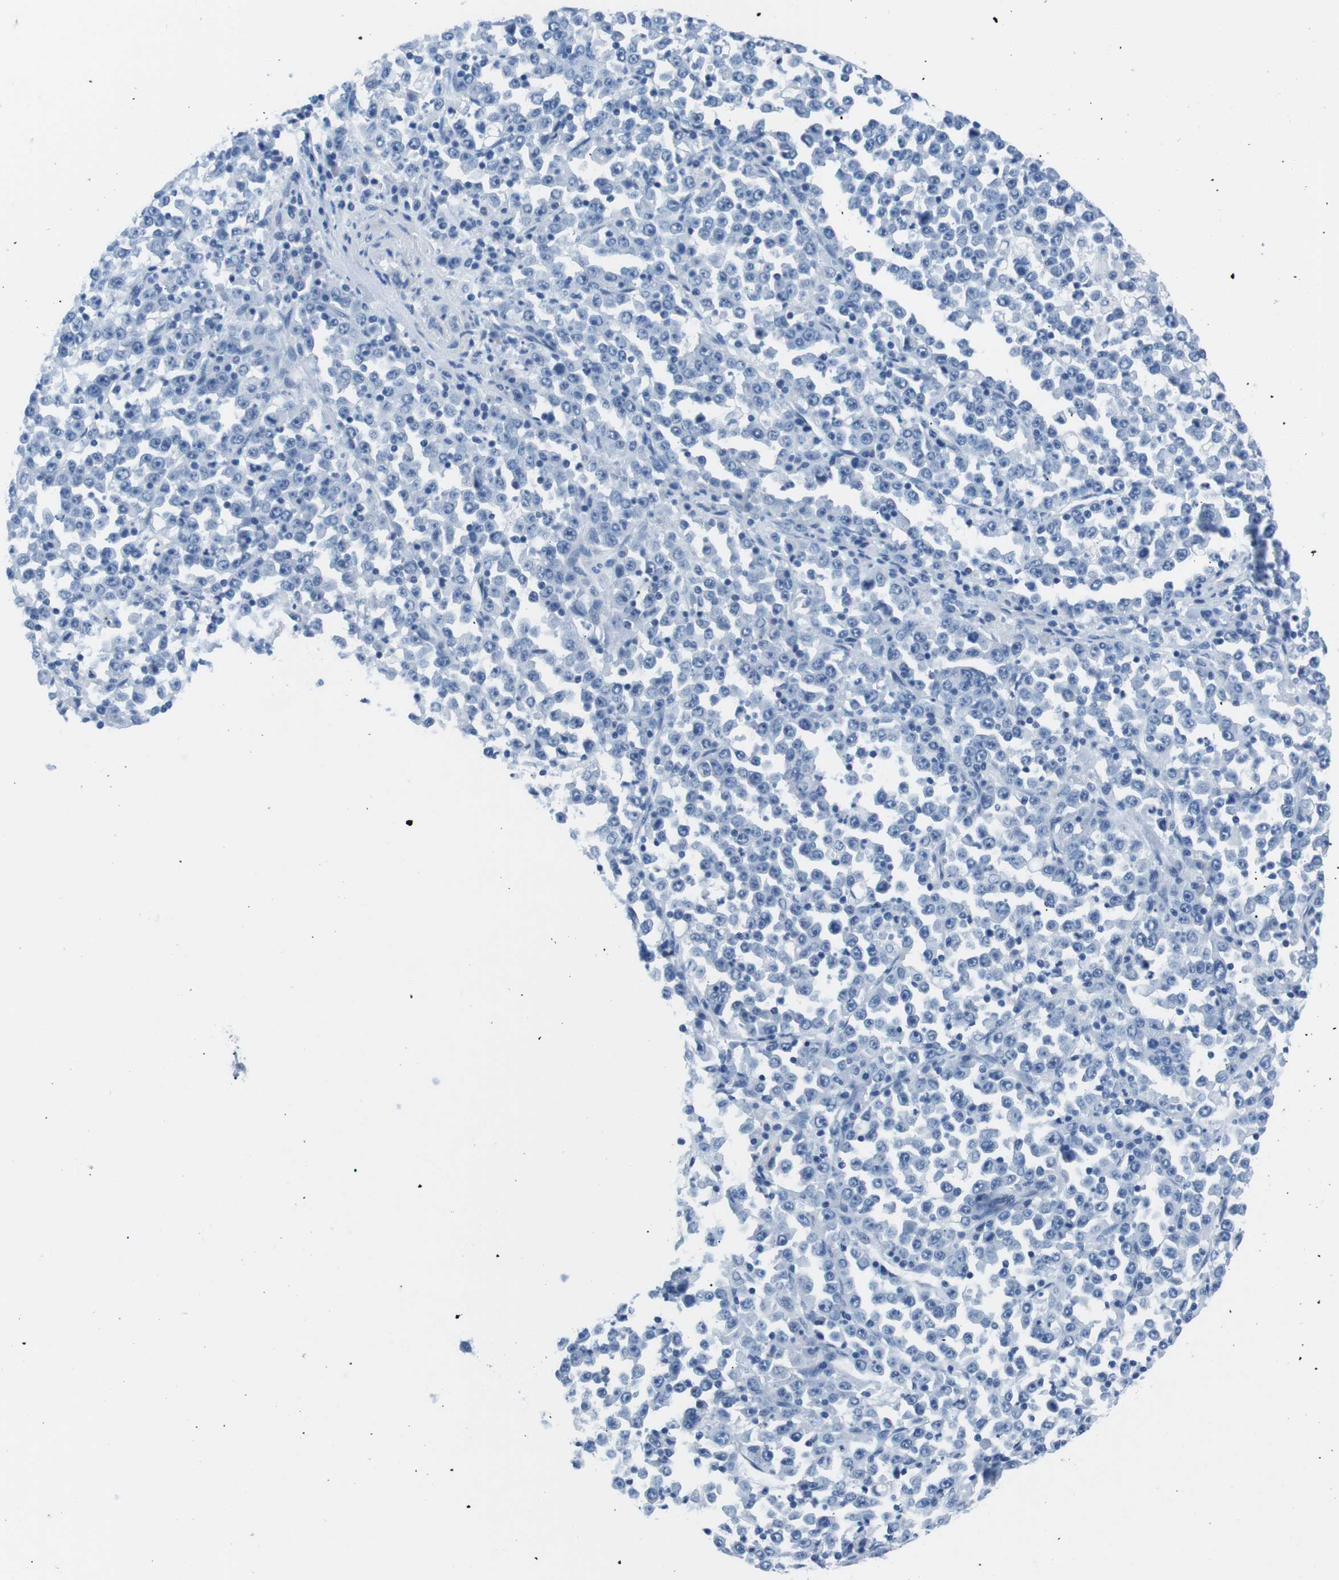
{"staining": {"intensity": "negative", "quantity": "none", "location": "none"}, "tissue": "stomach cancer", "cell_type": "Tumor cells", "image_type": "cancer", "snomed": [{"axis": "morphology", "description": "Normal tissue, NOS"}, {"axis": "morphology", "description": "Adenocarcinoma, NOS"}, {"axis": "topography", "description": "Stomach, upper"}, {"axis": "topography", "description": "Stomach"}], "caption": "DAB (3,3'-diaminobenzidine) immunohistochemical staining of human stomach cancer shows no significant expression in tumor cells.", "gene": "MUC2", "patient": {"sex": "male", "age": 59}}